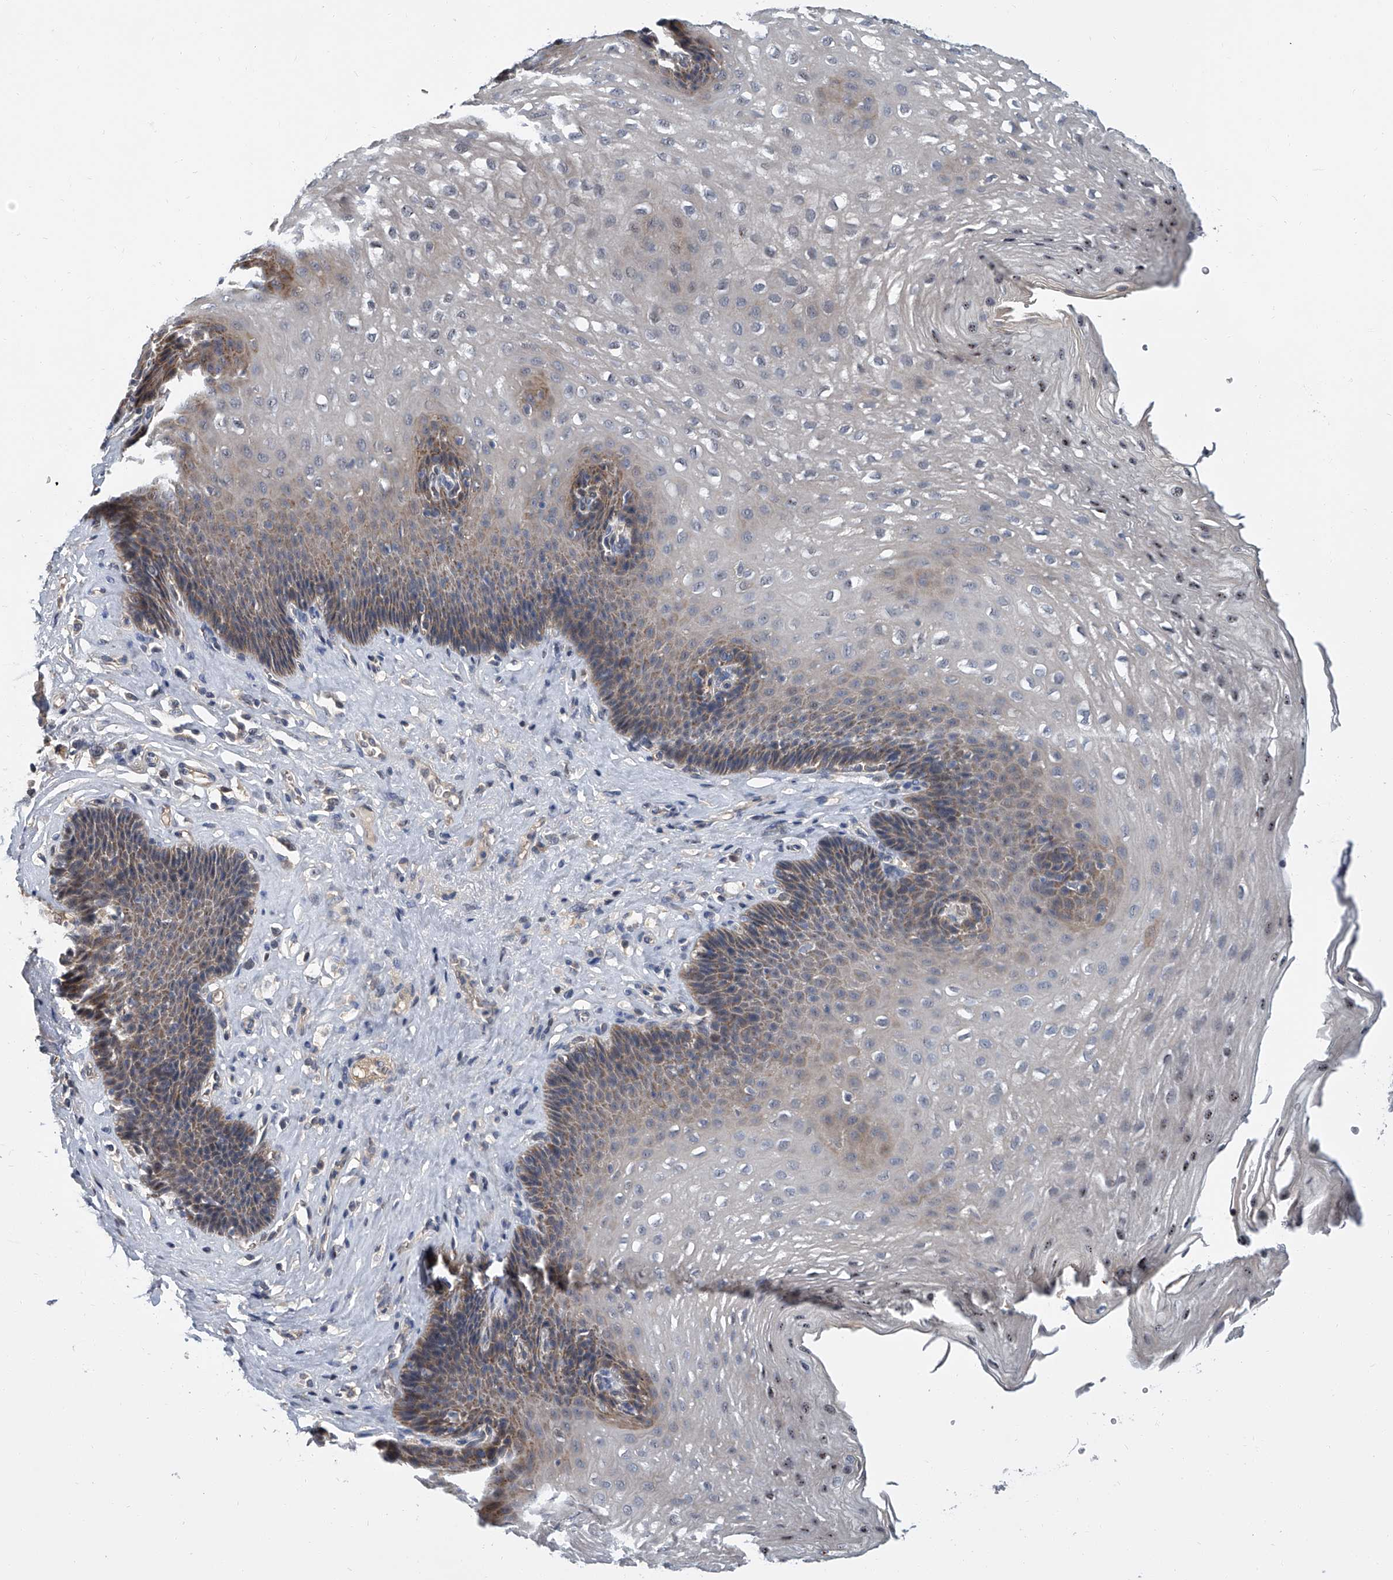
{"staining": {"intensity": "moderate", "quantity": "25%-75%", "location": "cytoplasmic/membranous,nuclear"}, "tissue": "esophagus", "cell_type": "Squamous epithelial cells", "image_type": "normal", "snomed": [{"axis": "morphology", "description": "Normal tissue, NOS"}, {"axis": "topography", "description": "Esophagus"}], "caption": "Brown immunohistochemical staining in benign human esophagus displays moderate cytoplasmic/membranous,nuclear staining in approximately 25%-75% of squamous epithelial cells.", "gene": "CD200", "patient": {"sex": "female", "age": 66}}